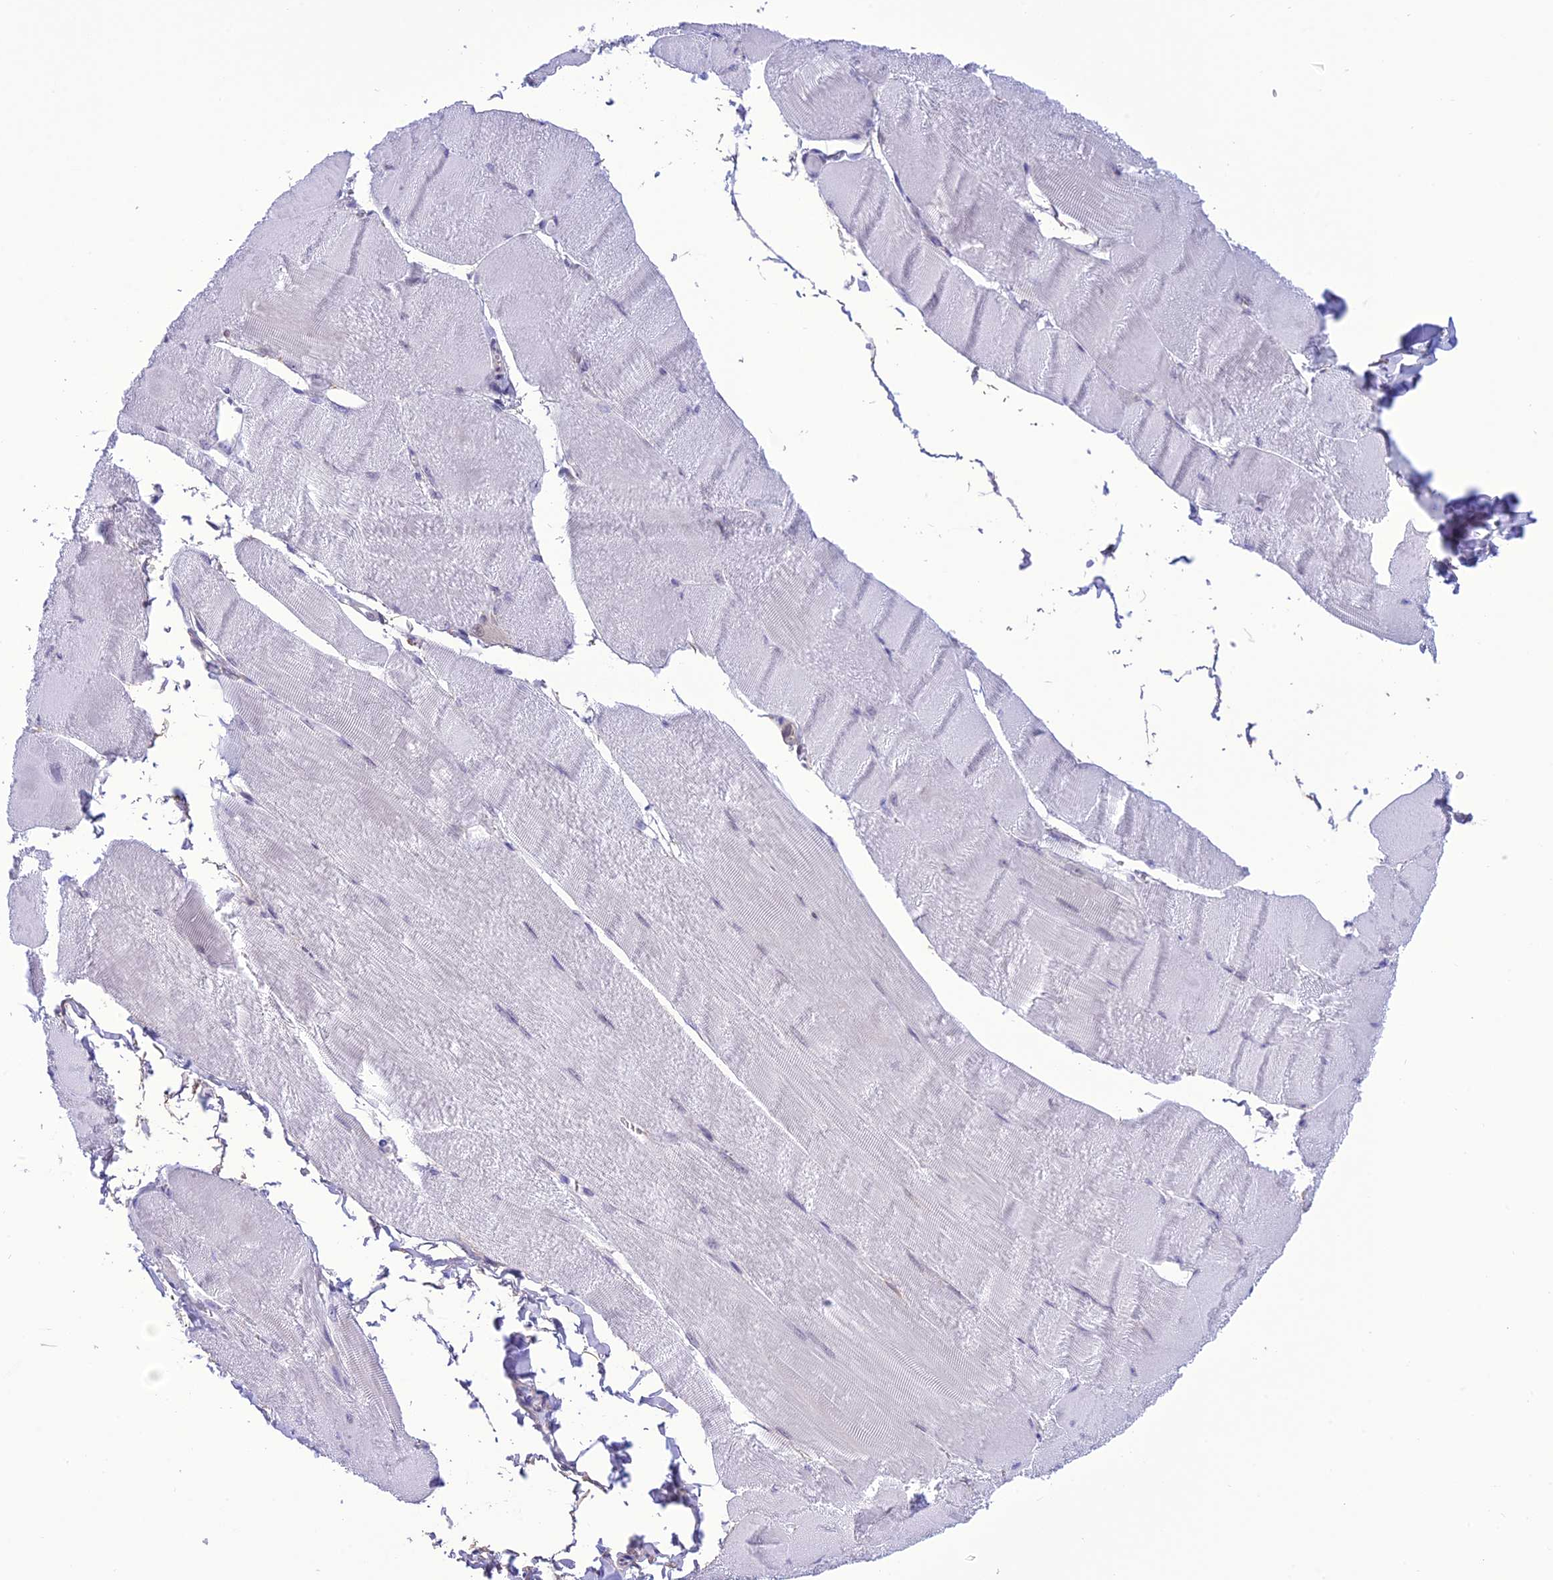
{"staining": {"intensity": "negative", "quantity": "none", "location": "none"}, "tissue": "skeletal muscle", "cell_type": "Myocytes", "image_type": "normal", "snomed": [{"axis": "morphology", "description": "Normal tissue, NOS"}, {"axis": "morphology", "description": "Basal cell carcinoma"}, {"axis": "topography", "description": "Skeletal muscle"}], "caption": "High magnification brightfield microscopy of unremarkable skeletal muscle stained with DAB (3,3'-diaminobenzidine) (brown) and counterstained with hematoxylin (blue): myocytes show no significant expression. (Brightfield microscopy of DAB immunohistochemistry (IHC) at high magnification).", "gene": "RNF126", "patient": {"sex": "female", "age": 64}}